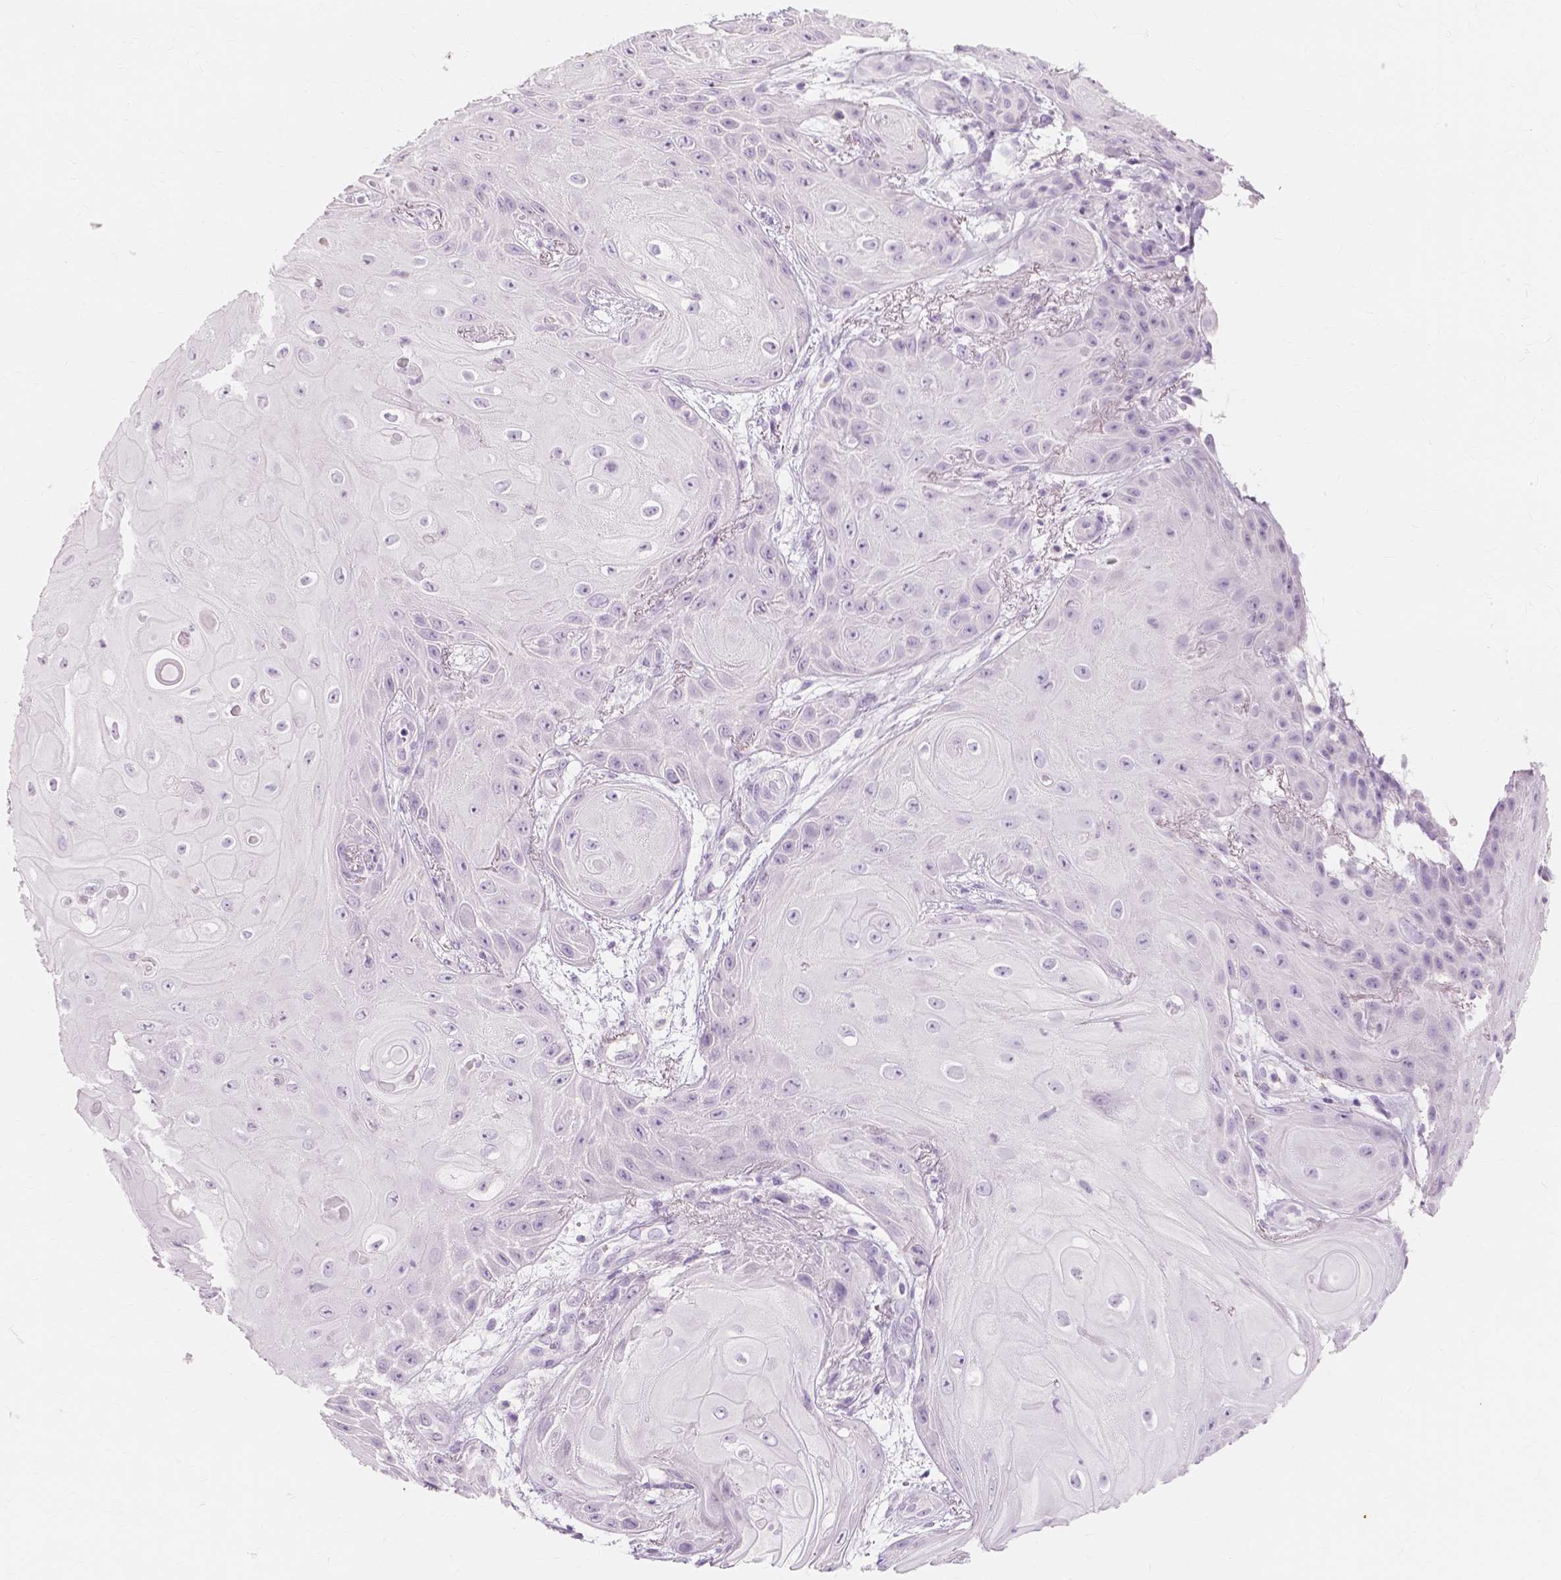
{"staining": {"intensity": "negative", "quantity": "none", "location": "none"}, "tissue": "skin cancer", "cell_type": "Tumor cells", "image_type": "cancer", "snomed": [{"axis": "morphology", "description": "Squamous cell carcinoma, NOS"}, {"axis": "topography", "description": "Skin"}], "caption": "IHC photomicrograph of neoplastic tissue: human skin squamous cell carcinoma stained with DAB (3,3'-diaminobenzidine) reveals no significant protein positivity in tumor cells.", "gene": "MUC12", "patient": {"sex": "male", "age": 62}}